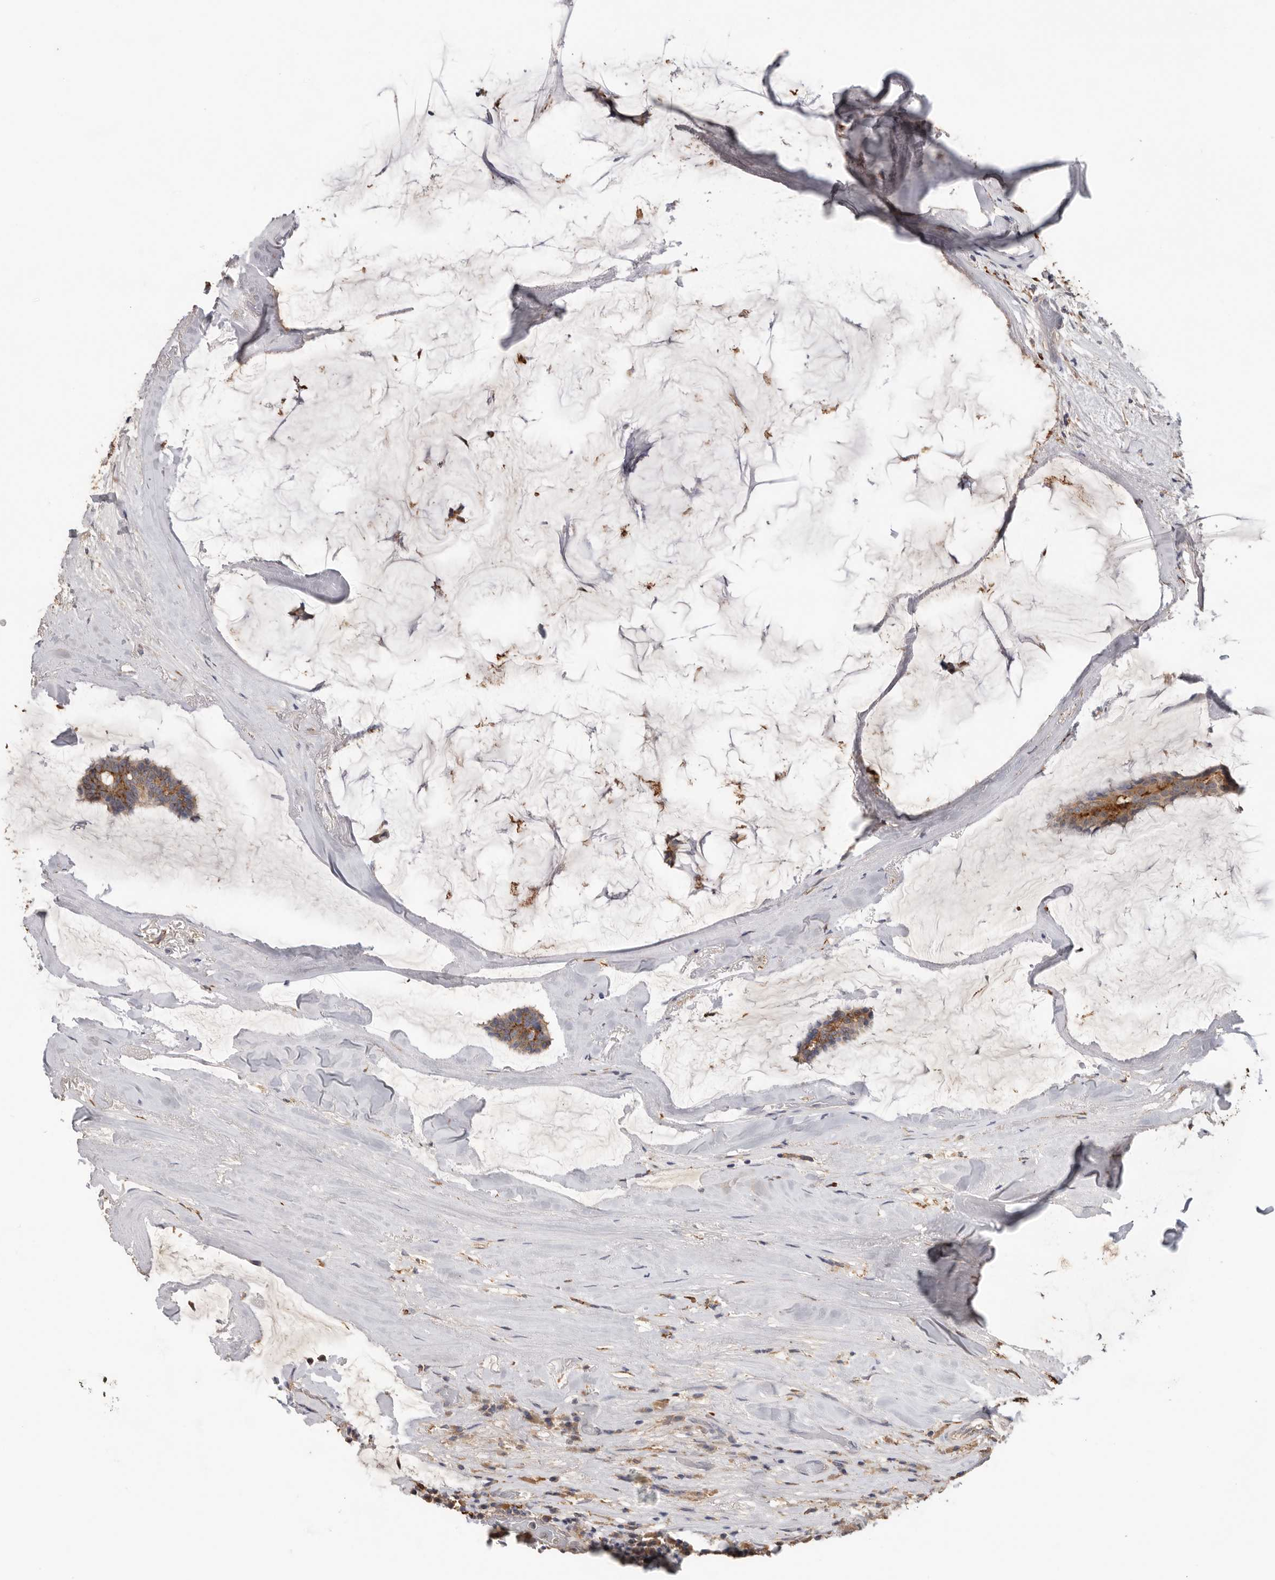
{"staining": {"intensity": "moderate", "quantity": ">75%", "location": "cytoplasmic/membranous"}, "tissue": "breast cancer", "cell_type": "Tumor cells", "image_type": "cancer", "snomed": [{"axis": "morphology", "description": "Duct carcinoma"}, {"axis": "topography", "description": "Breast"}], "caption": "Immunohistochemical staining of breast infiltrating ductal carcinoma displays medium levels of moderate cytoplasmic/membranous expression in approximately >75% of tumor cells.", "gene": "TFRC", "patient": {"sex": "female", "age": 93}}